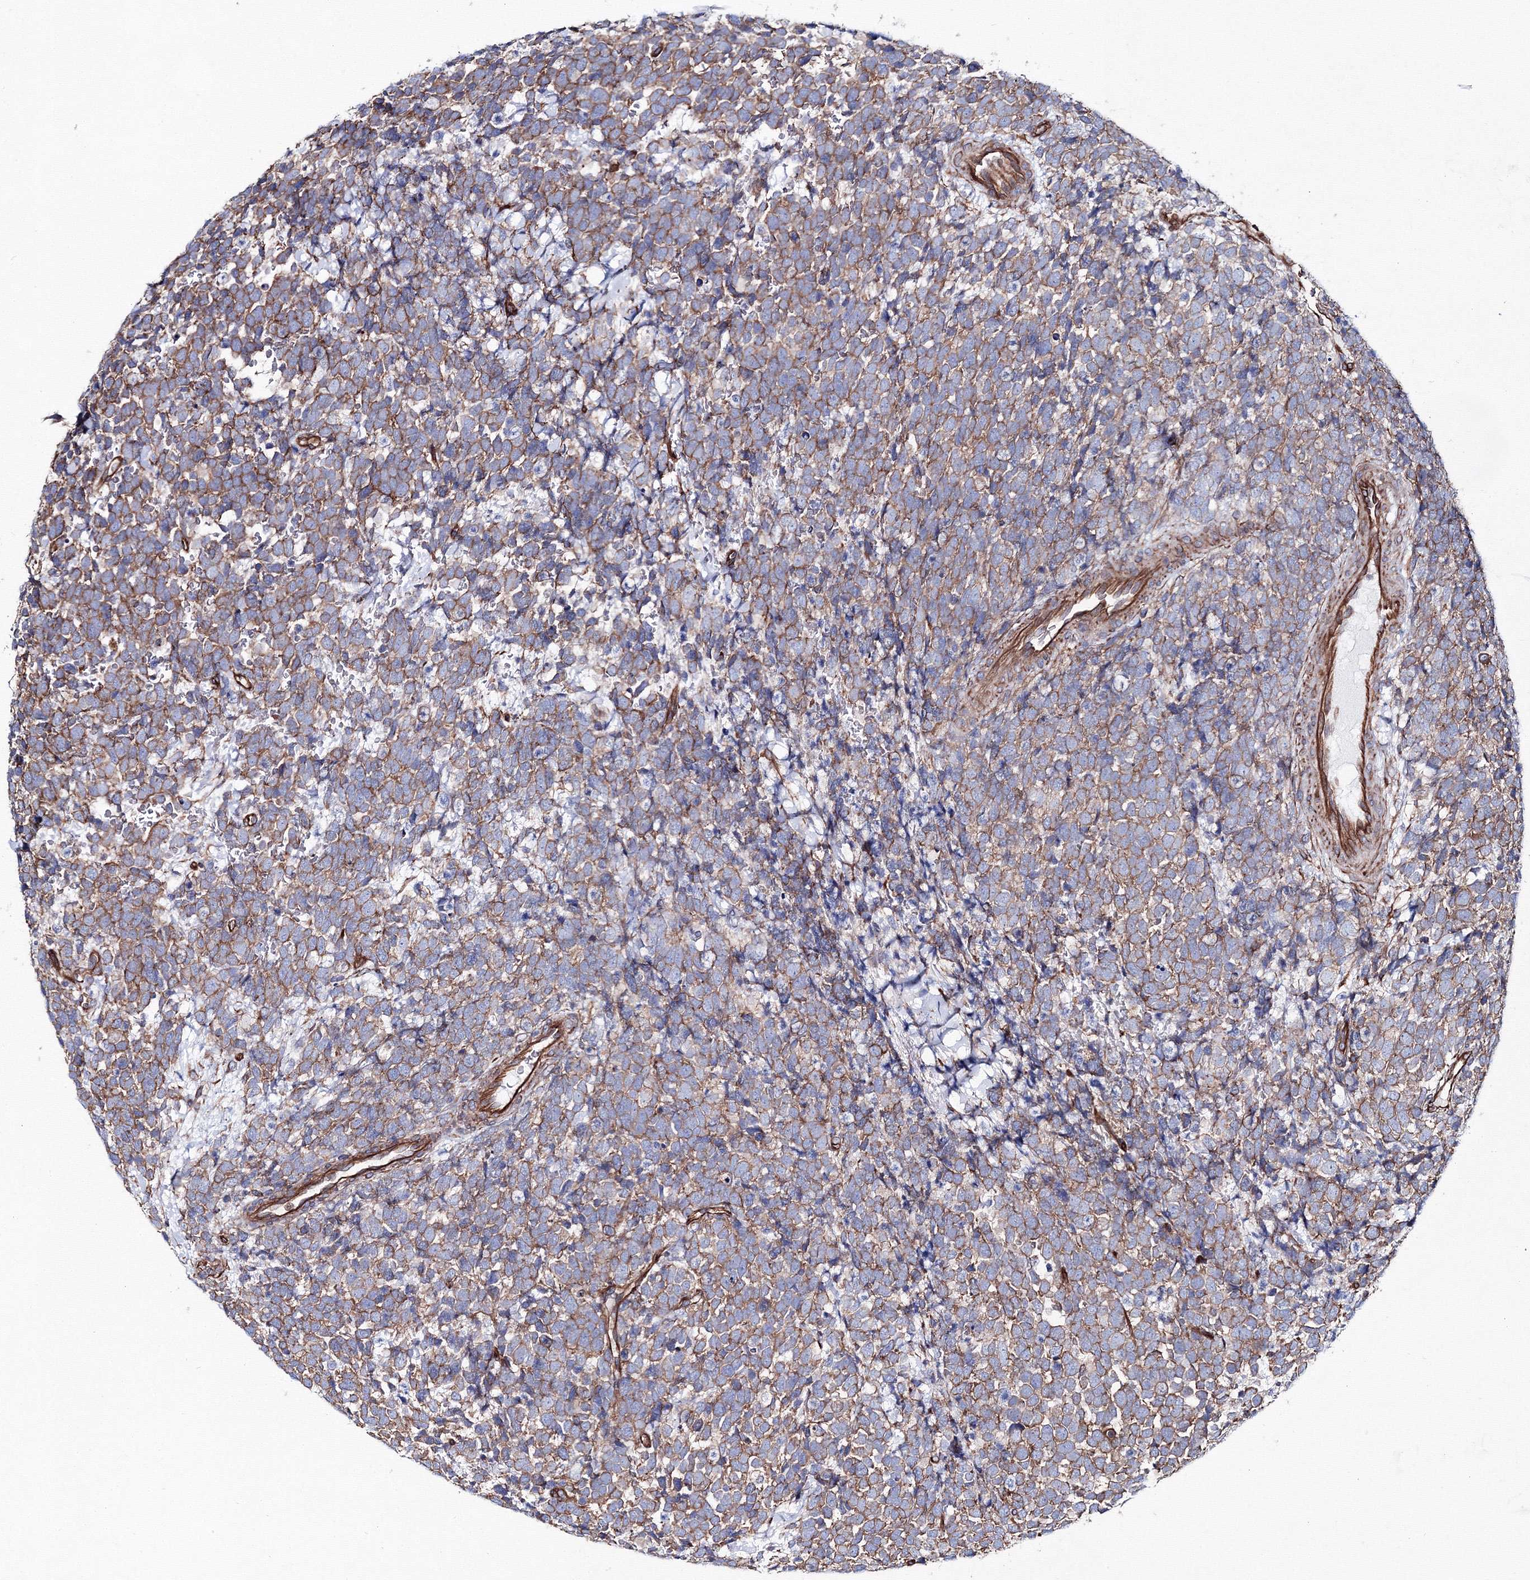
{"staining": {"intensity": "moderate", "quantity": ">75%", "location": "cytoplasmic/membranous"}, "tissue": "urothelial cancer", "cell_type": "Tumor cells", "image_type": "cancer", "snomed": [{"axis": "morphology", "description": "Urothelial carcinoma, High grade"}, {"axis": "topography", "description": "Urinary bladder"}], "caption": "Protein staining of urothelial cancer tissue reveals moderate cytoplasmic/membranous positivity in approximately >75% of tumor cells. (Brightfield microscopy of DAB IHC at high magnification).", "gene": "ANKRD37", "patient": {"sex": "female", "age": 82}}